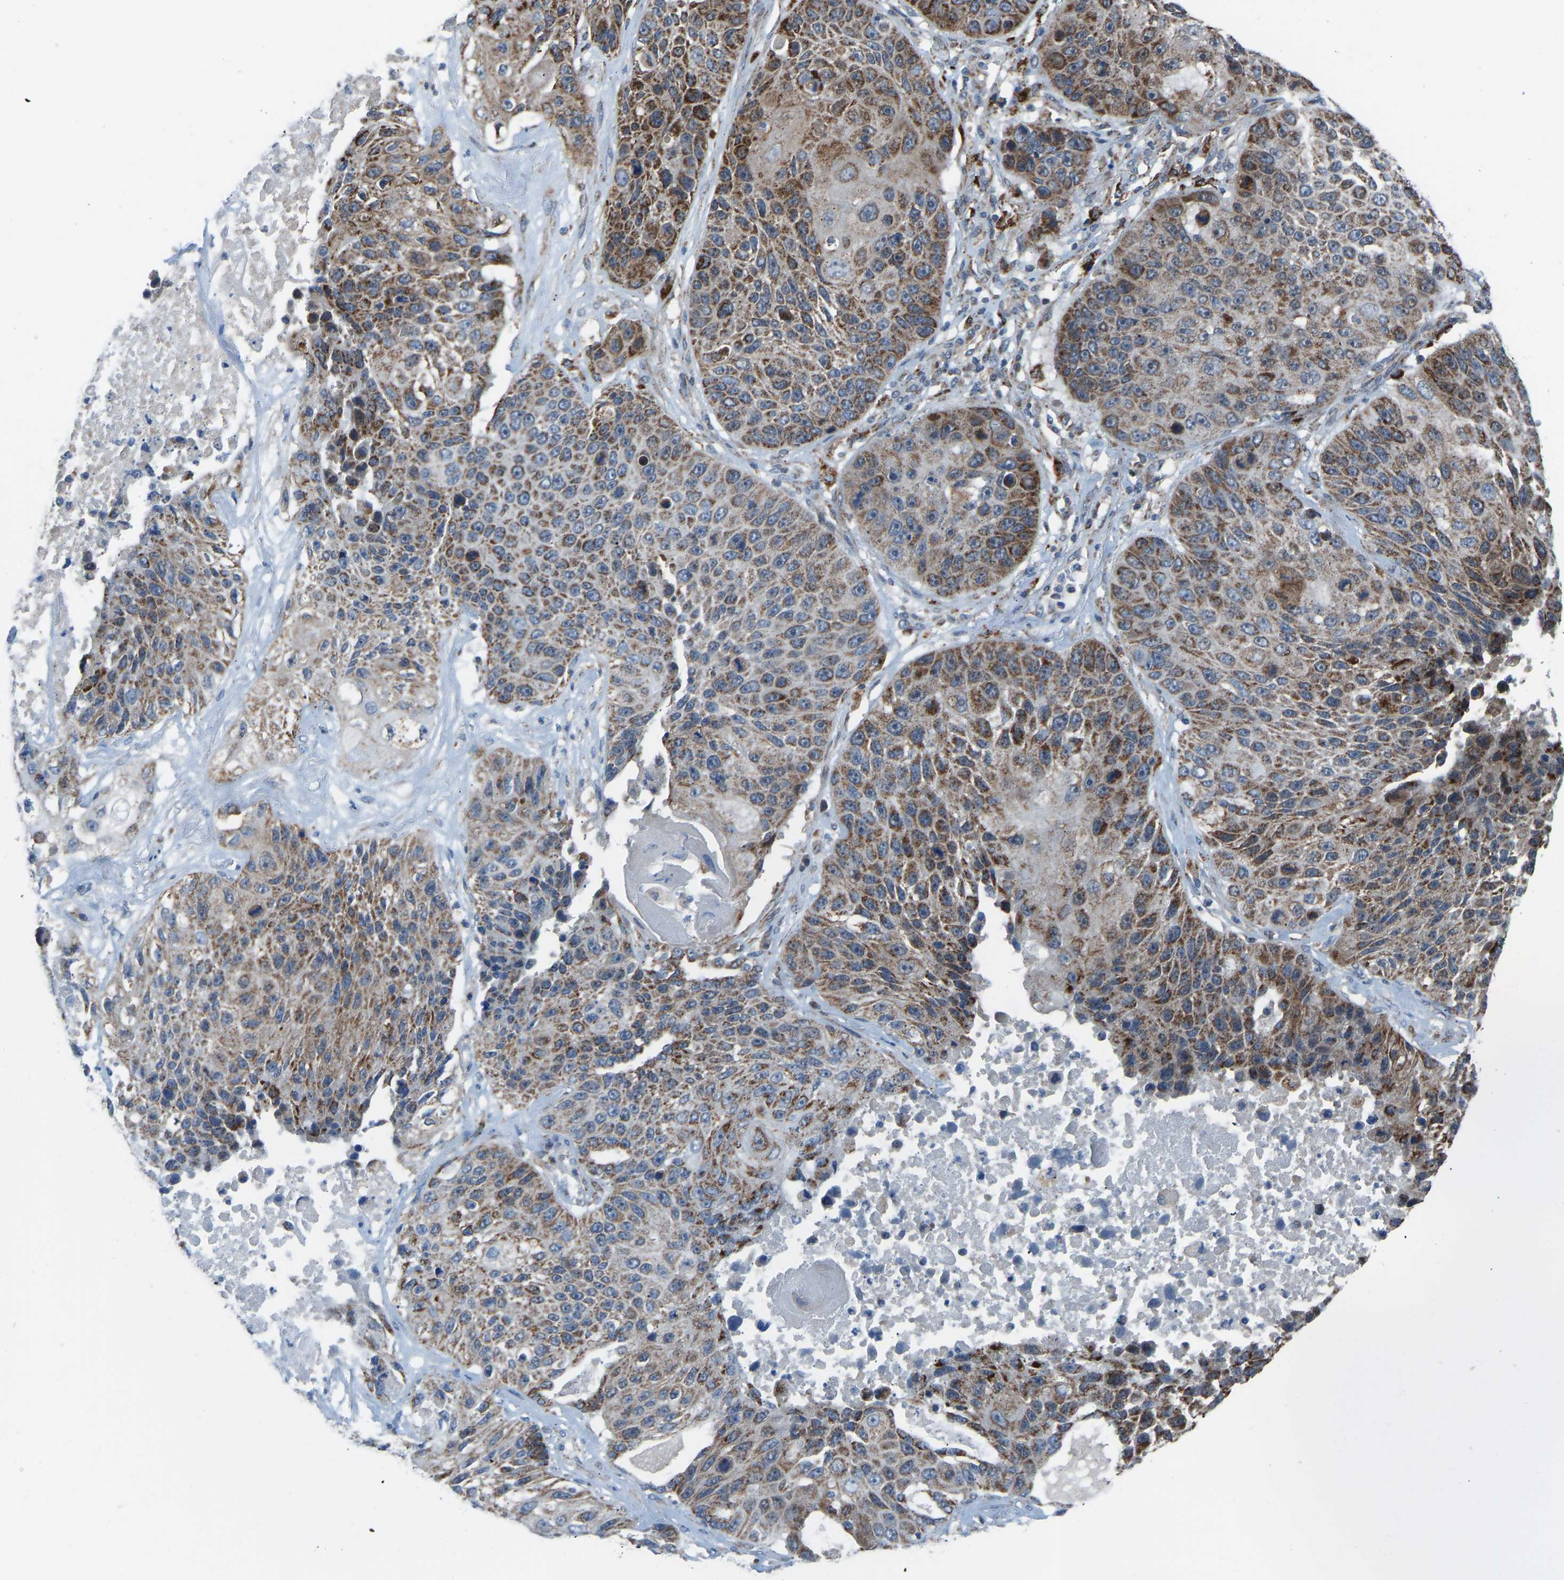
{"staining": {"intensity": "moderate", "quantity": ">75%", "location": "cytoplasmic/membranous"}, "tissue": "lung cancer", "cell_type": "Tumor cells", "image_type": "cancer", "snomed": [{"axis": "morphology", "description": "Squamous cell carcinoma, NOS"}, {"axis": "topography", "description": "Lung"}], "caption": "Immunohistochemical staining of lung cancer demonstrates medium levels of moderate cytoplasmic/membranous protein expression in approximately >75% of tumor cells.", "gene": "SMIM20", "patient": {"sex": "male", "age": 61}}